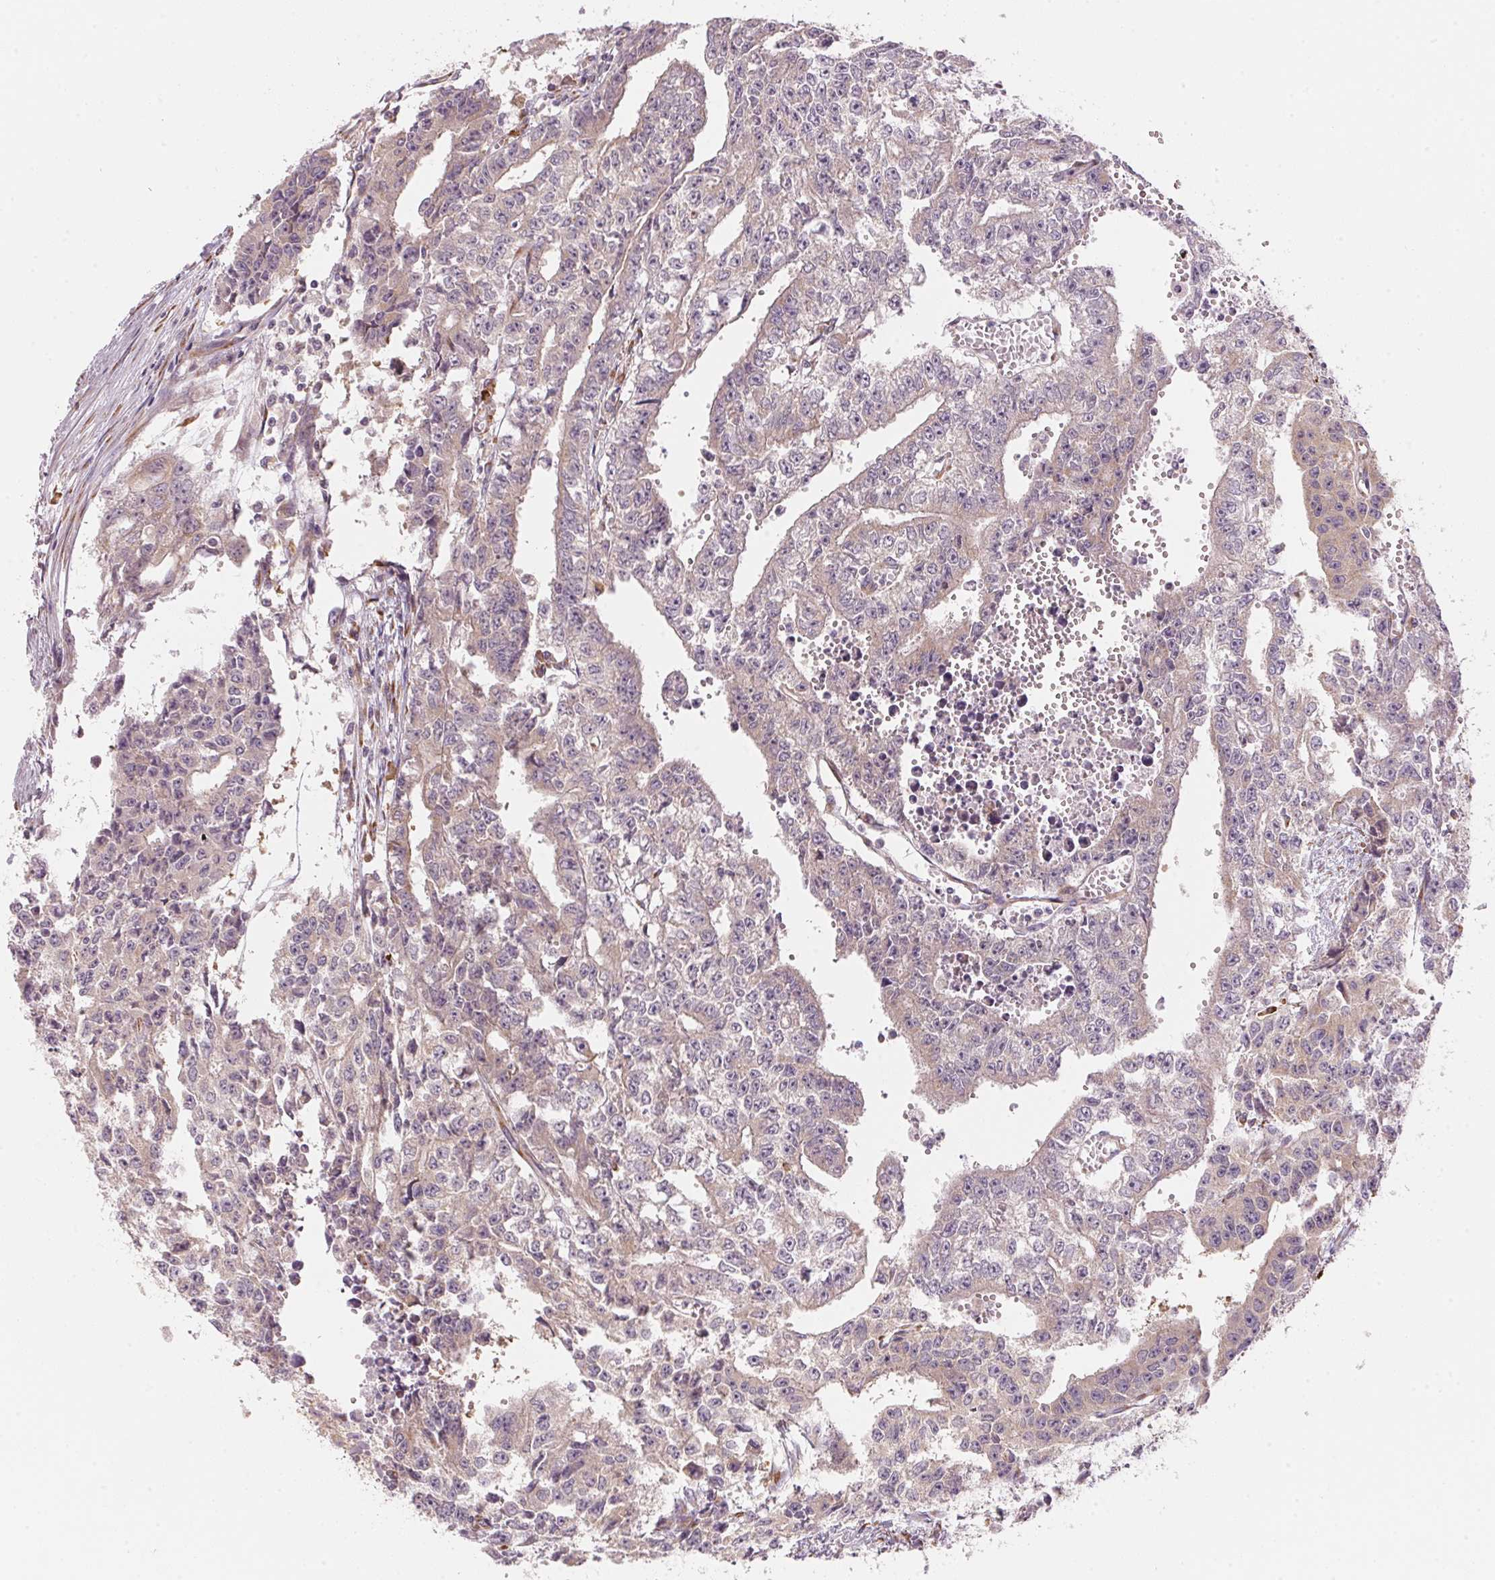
{"staining": {"intensity": "weak", "quantity": "25%-75%", "location": "cytoplasmic/membranous"}, "tissue": "testis cancer", "cell_type": "Tumor cells", "image_type": "cancer", "snomed": [{"axis": "morphology", "description": "Carcinoma, Embryonal, NOS"}, {"axis": "morphology", "description": "Teratoma, malignant, NOS"}, {"axis": "topography", "description": "Testis"}], "caption": "Embryonal carcinoma (testis) stained for a protein (brown) reveals weak cytoplasmic/membranous positive staining in approximately 25%-75% of tumor cells.", "gene": "BLOC1S2", "patient": {"sex": "male", "age": 24}}